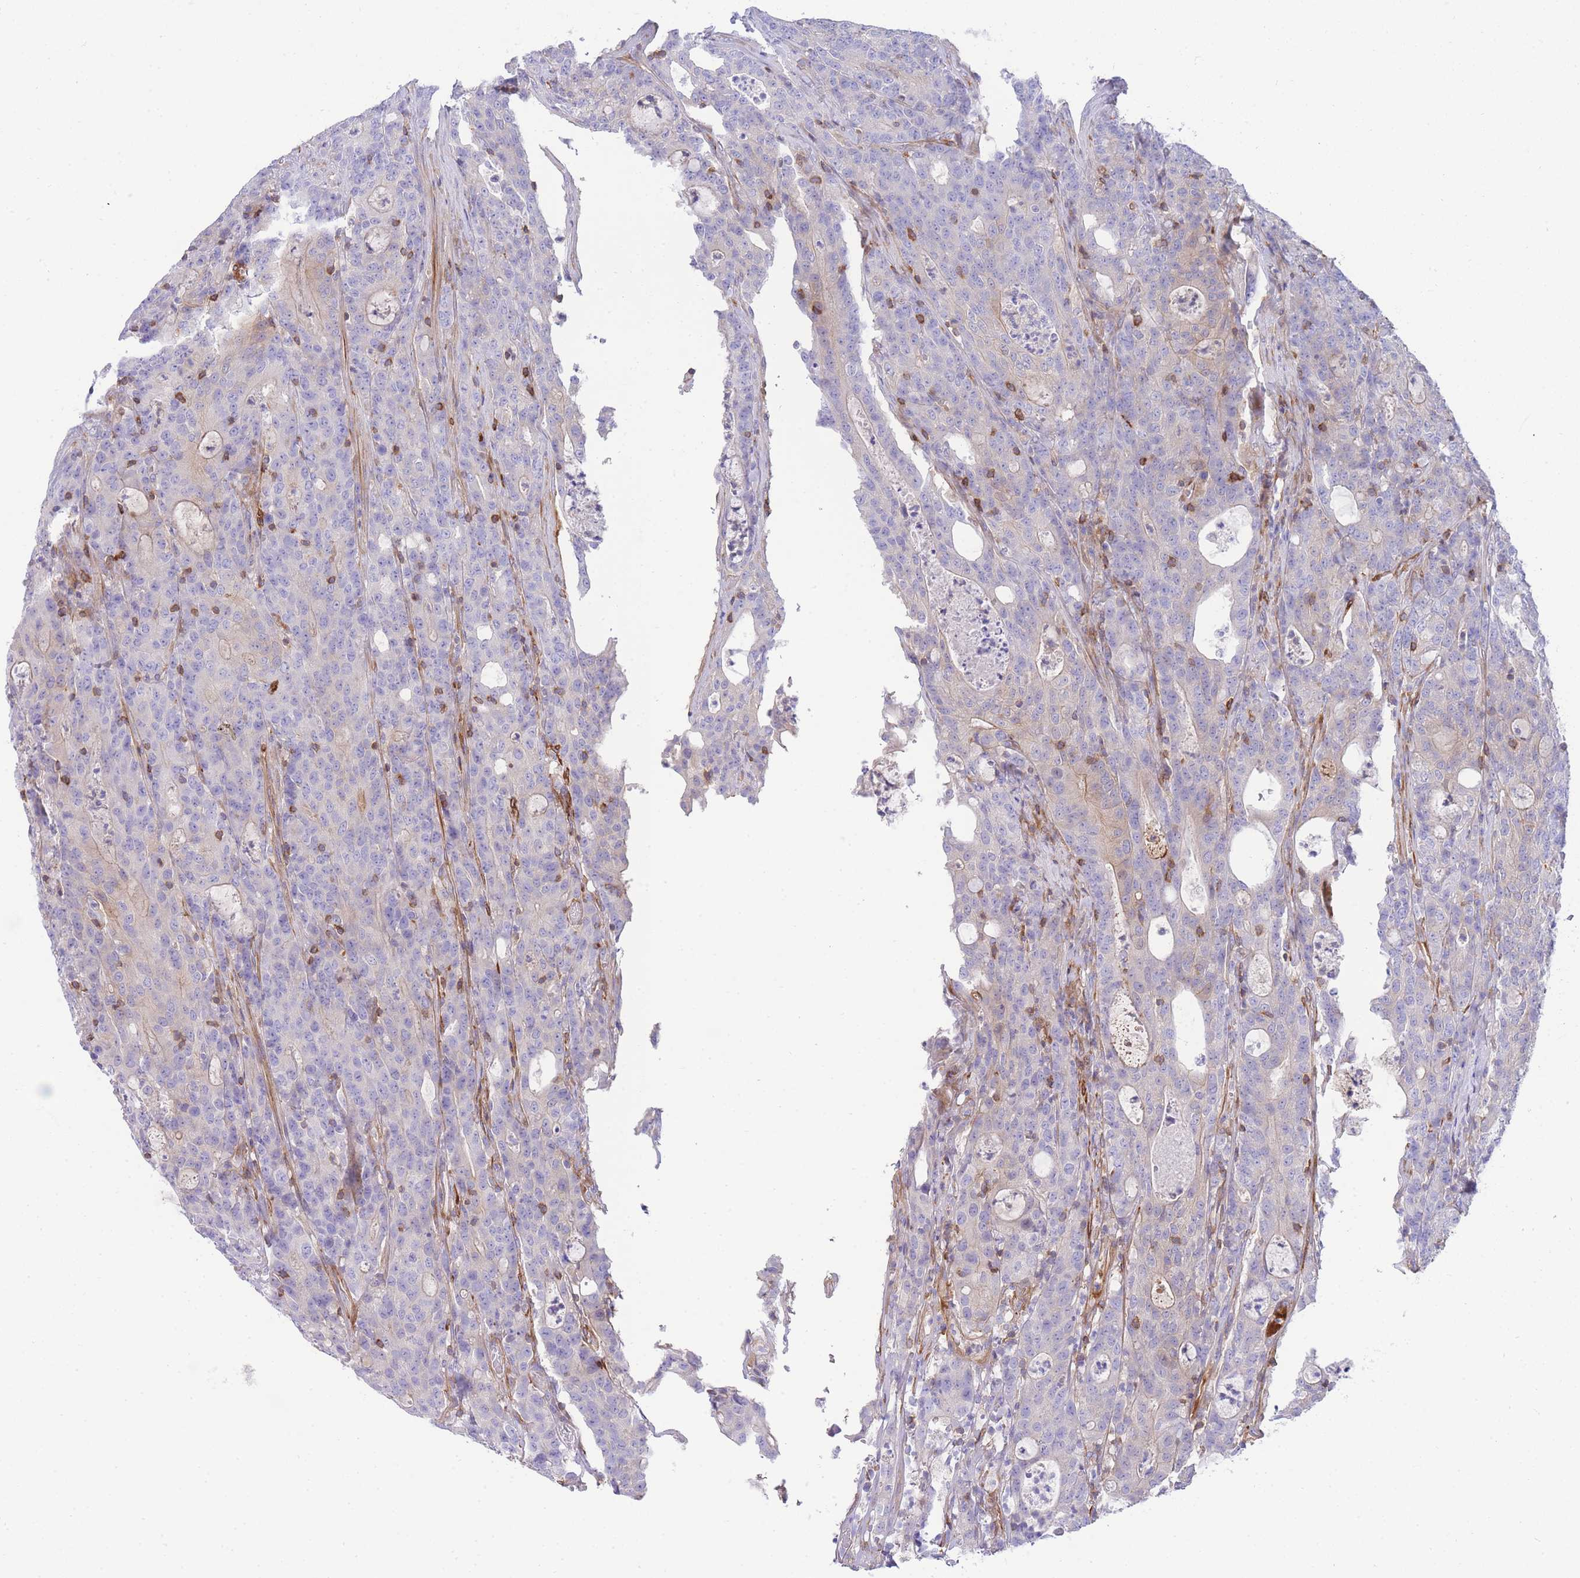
{"staining": {"intensity": "negative", "quantity": "none", "location": "none"}, "tissue": "colorectal cancer", "cell_type": "Tumor cells", "image_type": "cancer", "snomed": [{"axis": "morphology", "description": "Adenocarcinoma, NOS"}, {"axis": "topography", "description": "Colon"}], "caption": "Photomicrograph shows no significant protein positivity in tumor cells of colorectal cancer (adenocarcinoma).", "gene": "FBN3", "patient": {"sex": "male", "age": 83}}